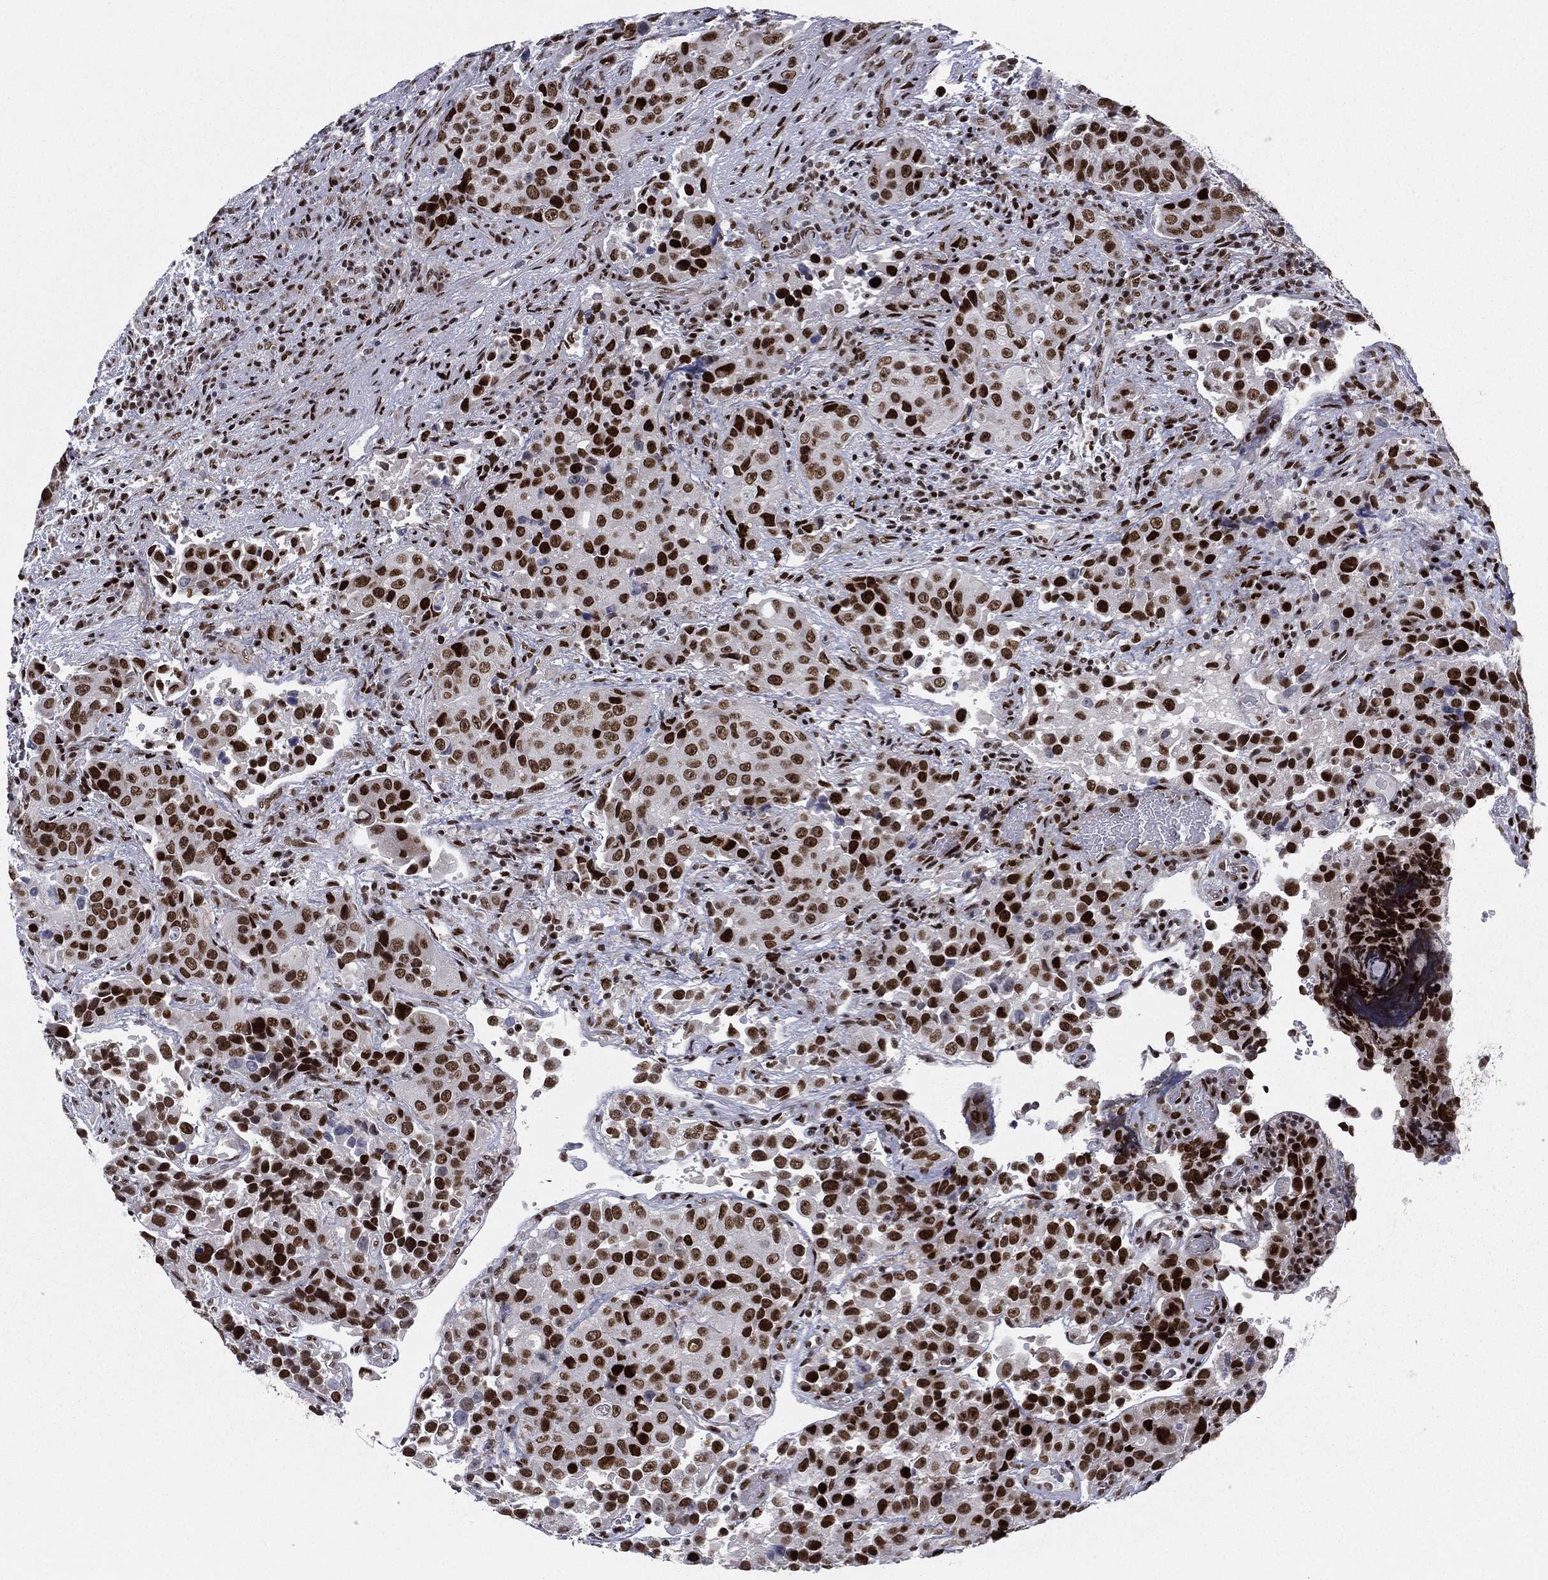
{"staining": {"intensity": "strong", "quantity": ">75%", "location": "nuclear"}, "tissue": "urothelial cancer", "cell_type": "Tumor cells", "image_type": "cancer", "snomed": [{"axis": "morphology", "description": "Urothelial carcinoma, NOS"}, {"axis": "topography", "description": "Urinary bladder"}], "caption": "There is high levels of strong nuclear positivity in tumor cells of transitional cell carcinoma, as demonstrated by immunohistochemical staining (brown color).", "gene": "RTF1", "patient": {"sex": "male", "age": 52}}